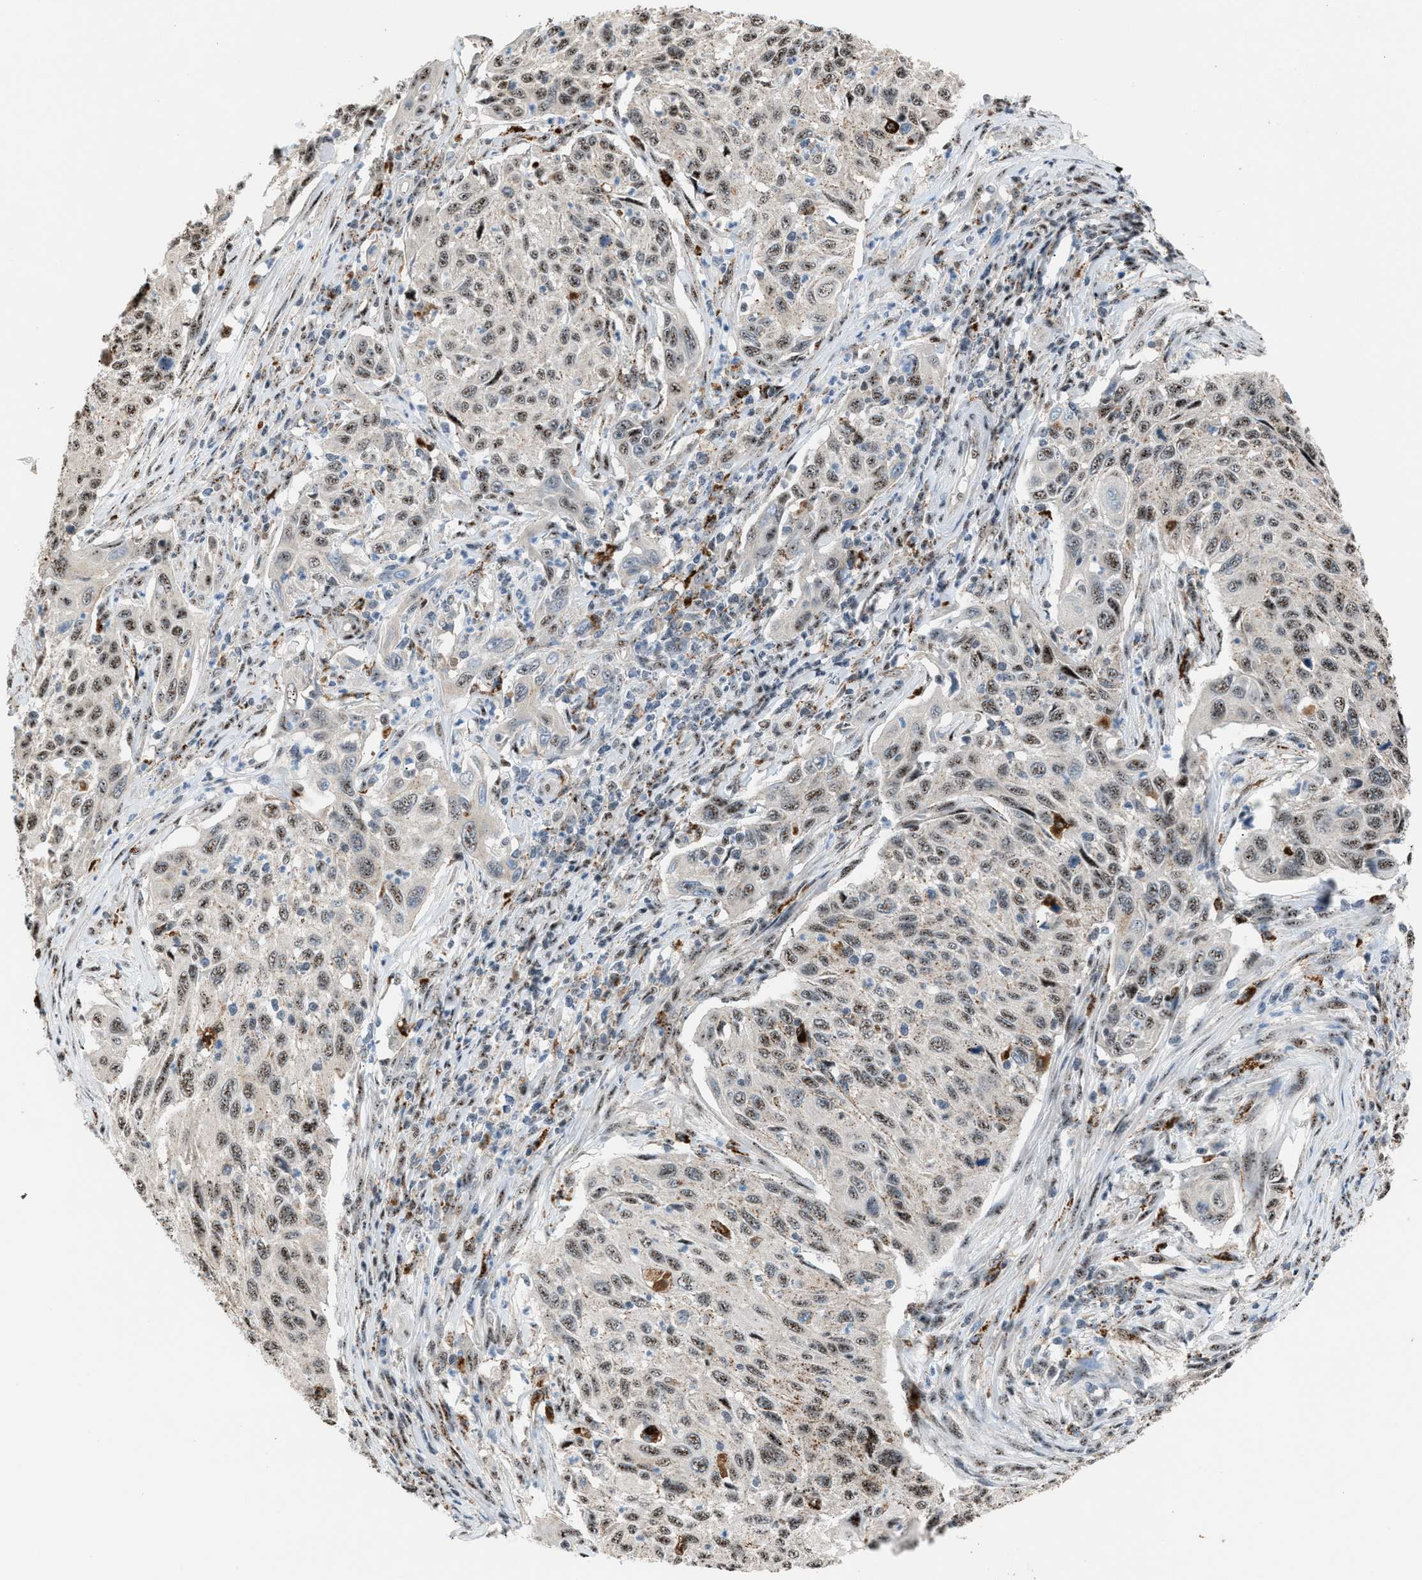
{"staining": {"intensity": "weak", "quantity": ">75%", "location": "nuclear"}, "tissue": "cervical cancer", "cell_type": "Tumor cells", "image_type": "cancer", "snomed": [{"axis": "morphology", "description": "Squamous cell carcinoma, NOS"}, {"axis": "topography", "description": "Cervix"}], "caption": "Cervical cancer stained for a protein displays weak nuclear positivity in tumor cells.", "gene": "CENPP", "patient": {"sex": "female", "age": 70}}